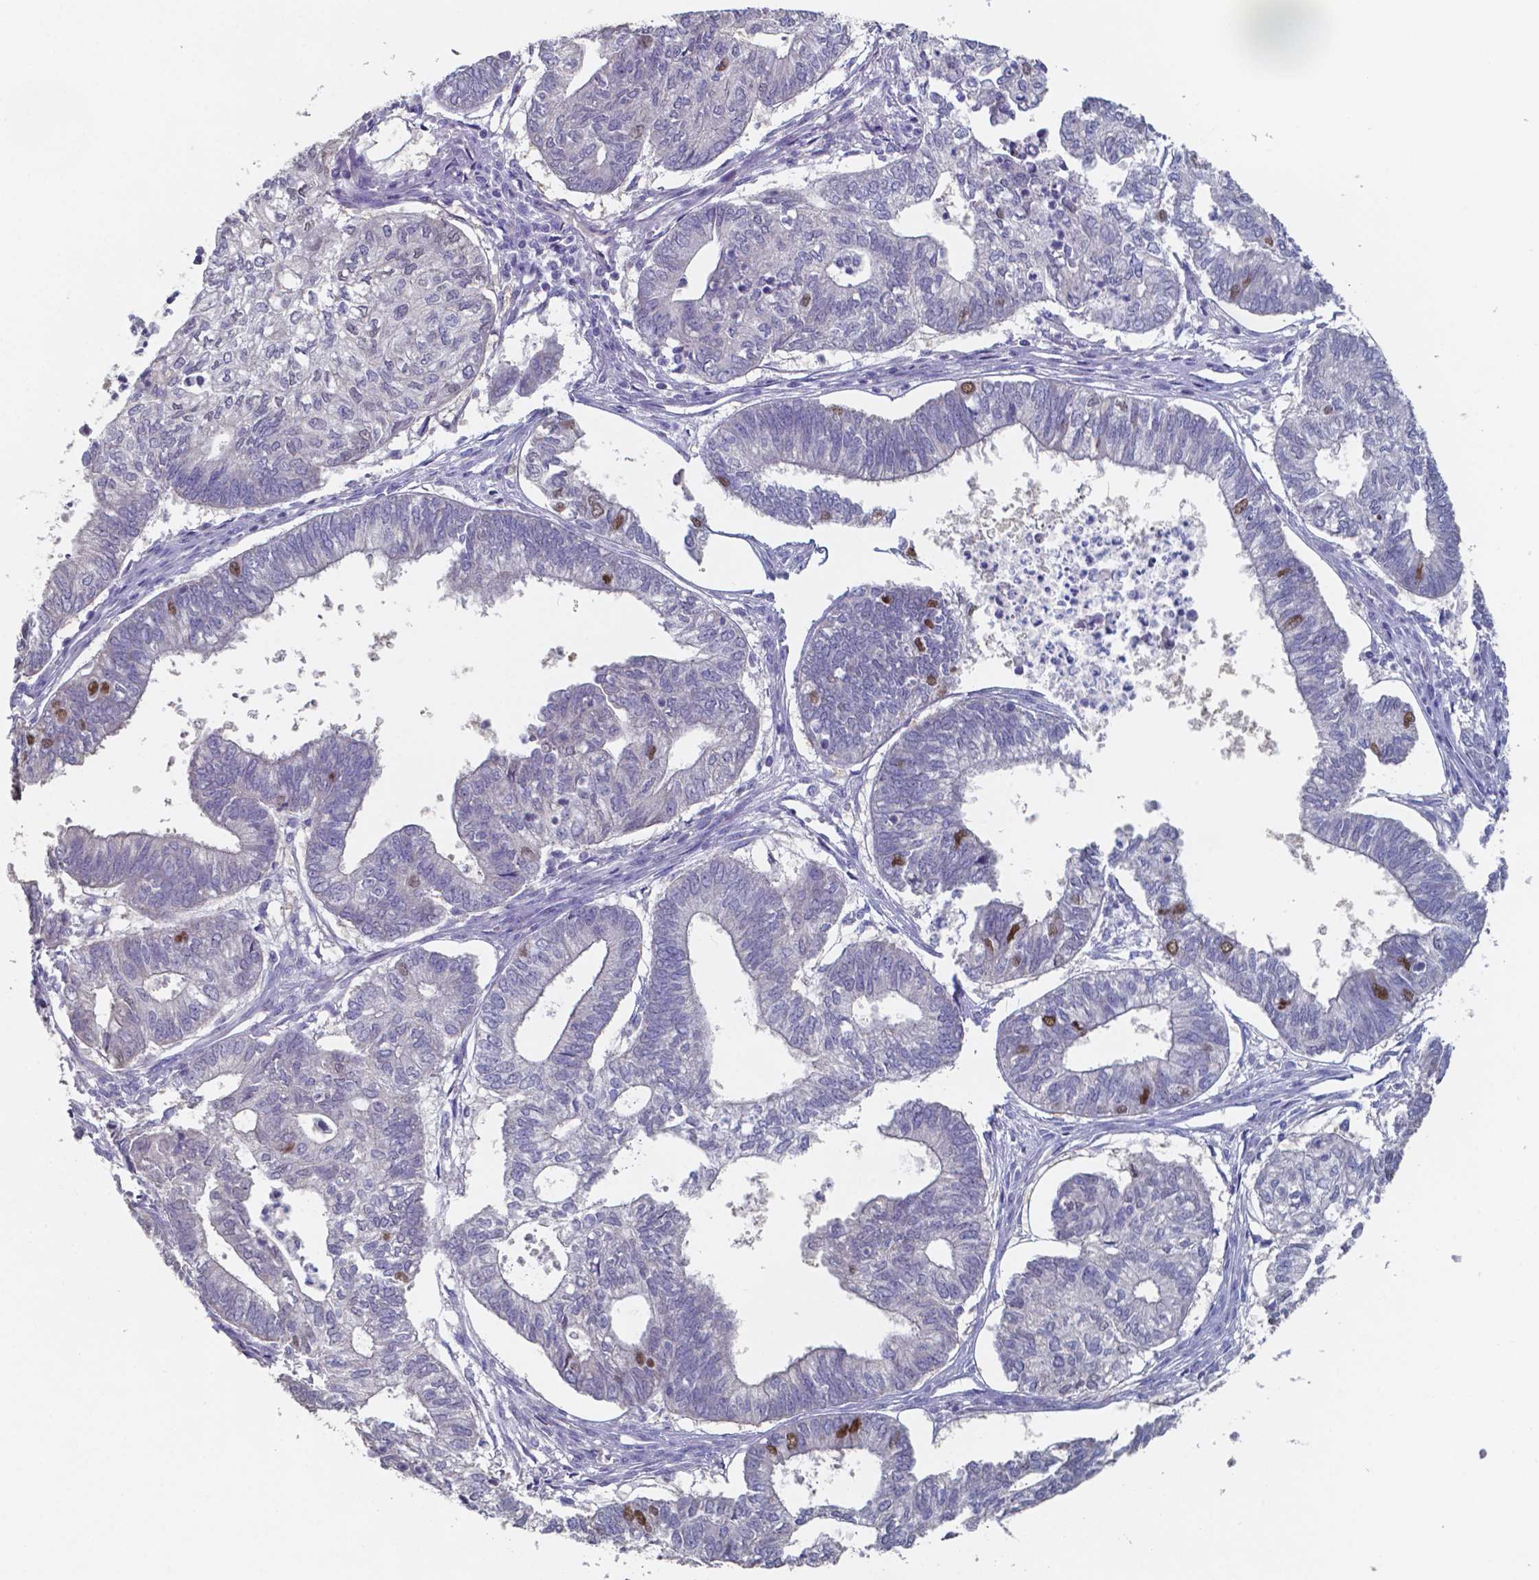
{"staining": {"intensity": "strong", "quantity": "<25%", "location": "nuclear"}, "tissue": "ovarian cancer", "cell_type": "Tumor cells", "image_type": "cancer", "snomed": [{"axis": "morphology", "description": "Carcinoma, endometroid"}, {"axis": "topography", "description": "Ovary"}], "caption": "Protein staining of endometroid carcinoma (ovarian) tissue demonstrates strong nuclear staining in about <25% of tumor cells. The staining was performed using DAB, with brown indicating positive protein expression. Nuclei are stained blue with hematoxylin.", "gene": "FOXJ1", "patient": {"sex": "female", "age": 64}}